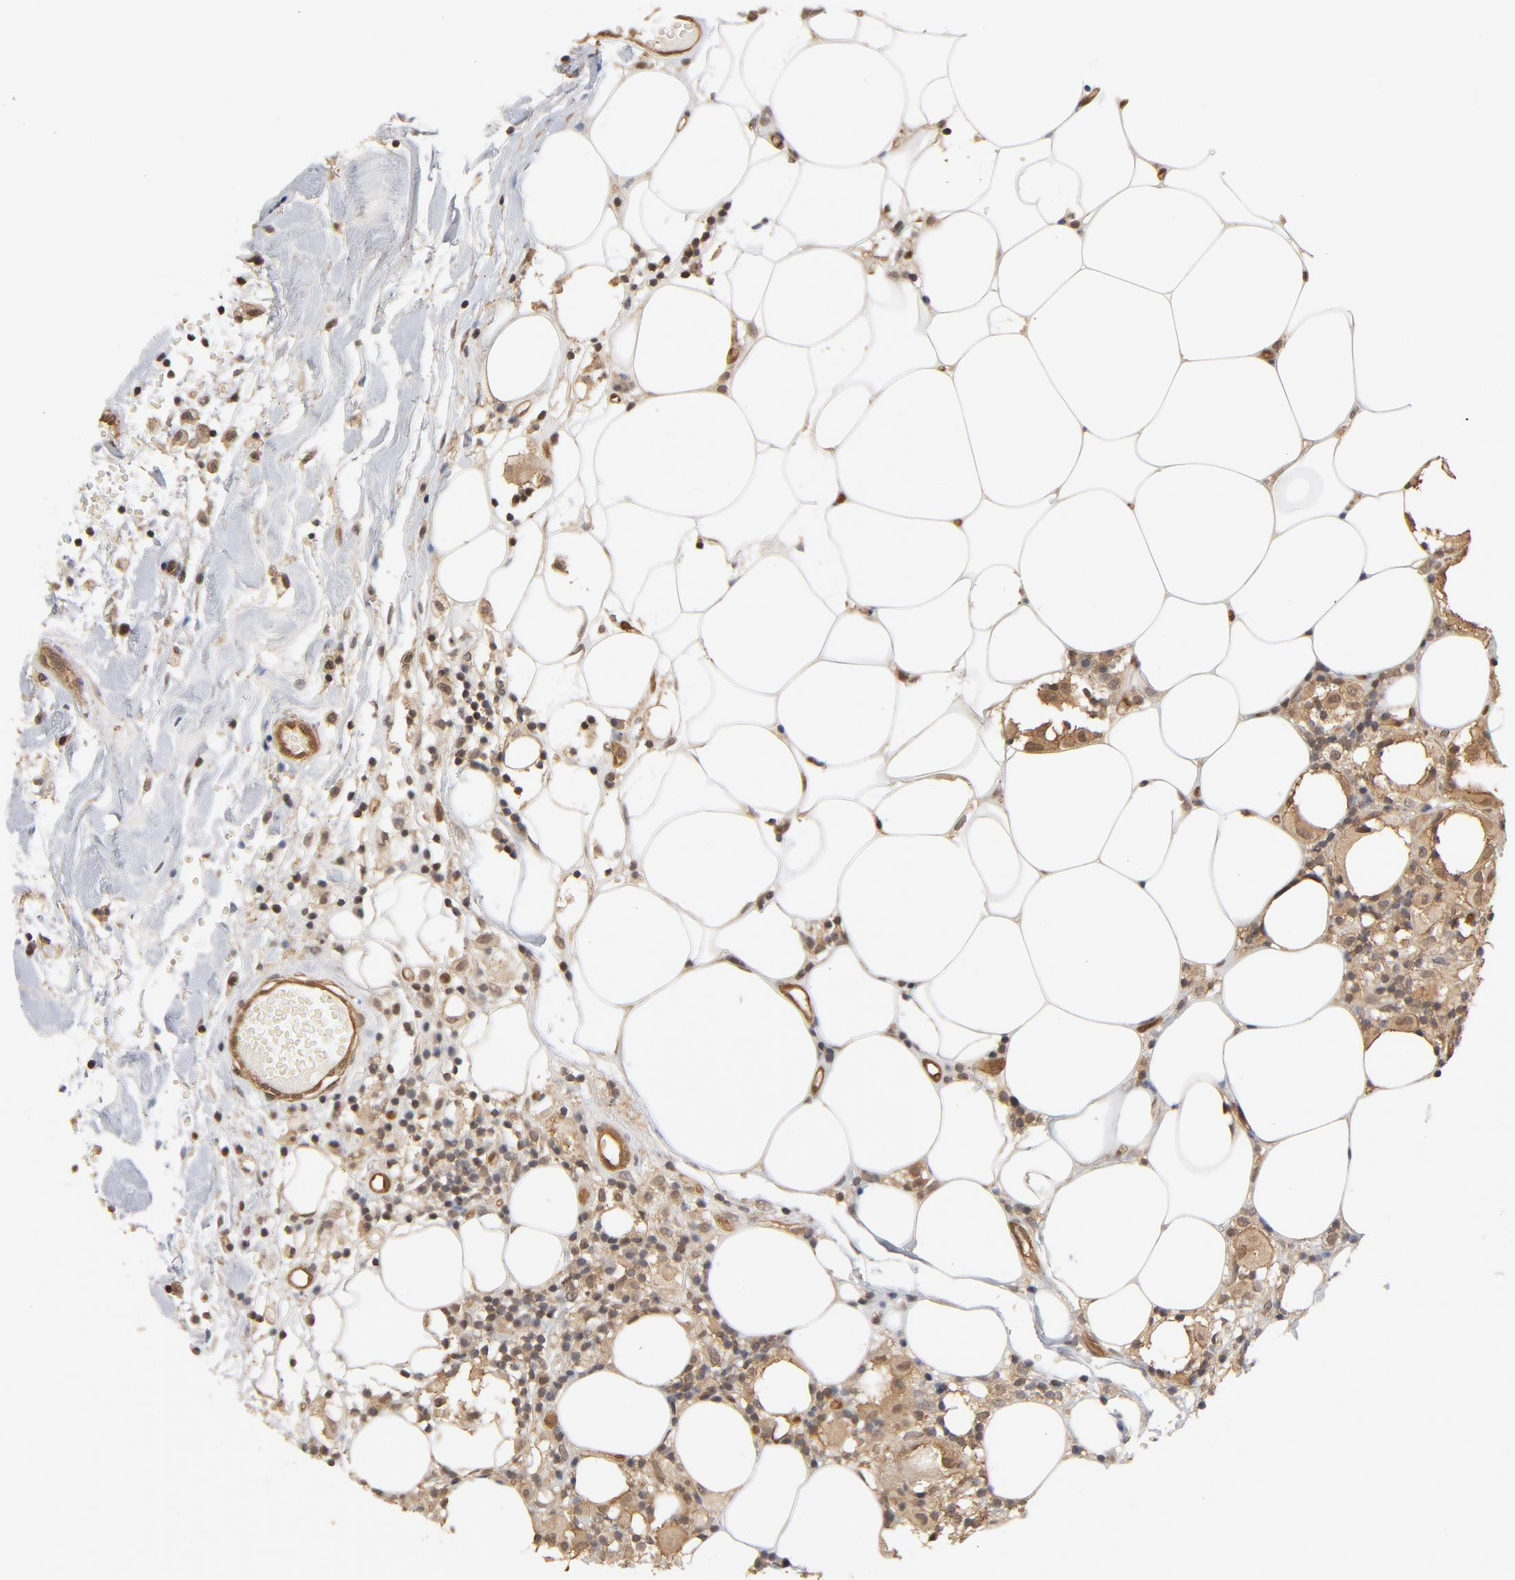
{"staining": {"intensity": "moderate", "quantity": ">75%", "location": "cytoplasmic/membranous"}, "tissue": "thyroid cancer", "cell_type": "Tumor cells", "image_type": "cancer", "snomed": [{"axis": "morphology", "description": "Carcinoma, NOS"}, {"axis": "topography", "description": "Thyroid gland"}], "caption": "Immunohistochemistry (DAB) staining of thyroid cancer shows moderate cytoplasmic/membranous protein positivity in approximately >75% of tumor cells. (Stains: DAB (3,3'-diaminobenzidine) in brown, nuclei in blue, Microscopy: brightfield microscopy at high magnification).", "gene": "CDC37", "patient": {"sex": "female", "age": 77}}